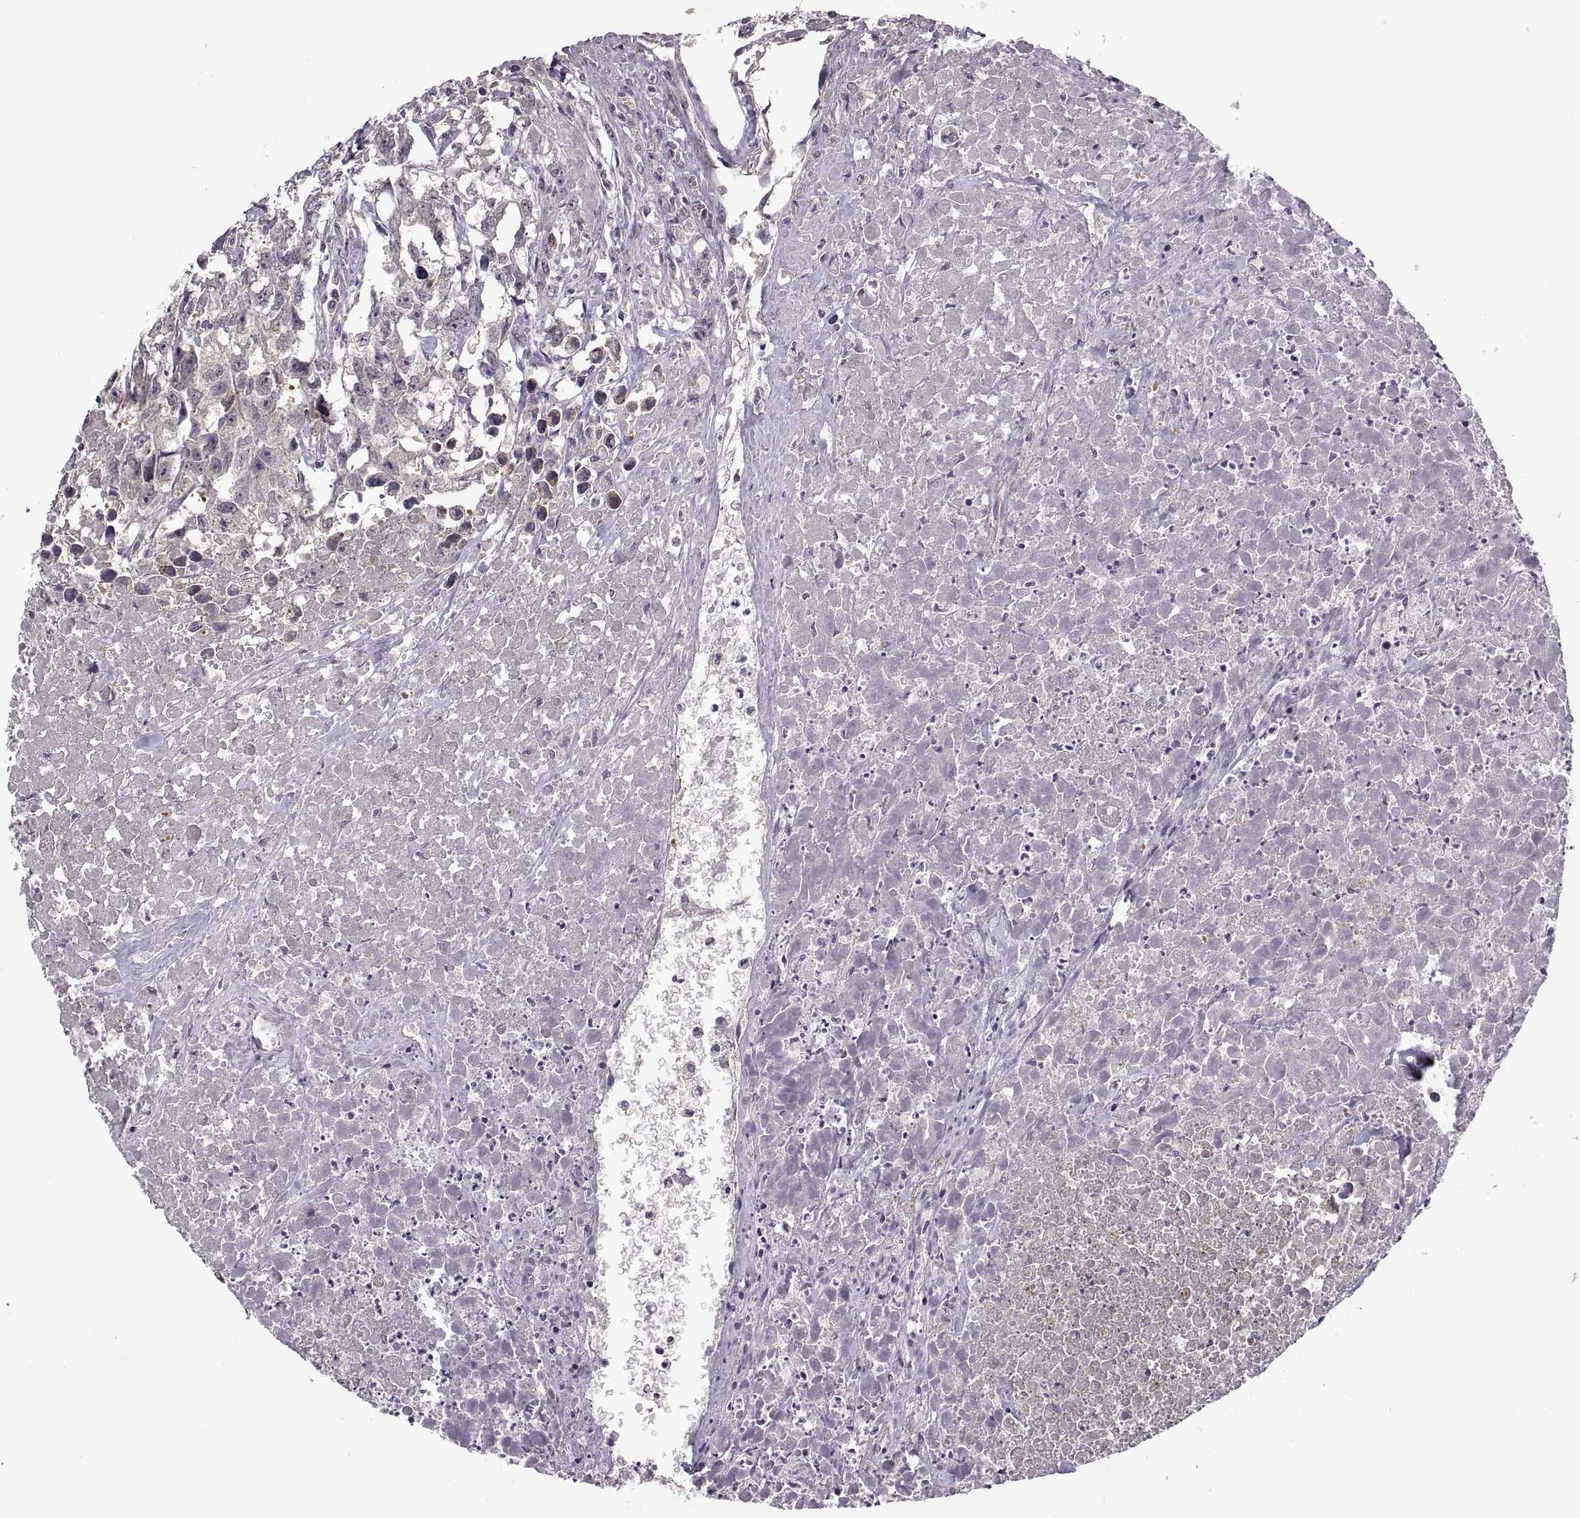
{"staining": {"intensity": "weak", "quantity": "25%-75%", "location": "cytoplasmic/membranous"}, "tissue": "testis cancer", "cell_type": "Tumor cells", "image_type": "cancer", "snomed": [{"axis": "morphology", "description": "Carcinoma, Embryonal, NOS"}, {"axis": "morphology", "description": "Teratoma, malignant, NOS"}, {"axis": "topography", "description": "Testis"}], "caption": "Immunohistochemical staining of malignant teratoma (testis) demonstrates low levels of weak cytoplasmic/membranous protein positivity in approximately 25%-75% of tumor cells. (DAB = brown stain, brightfield microscopy at high magnification).", "gene": "NMNAT2", "patient": {"sex": "male", "age": 44}}